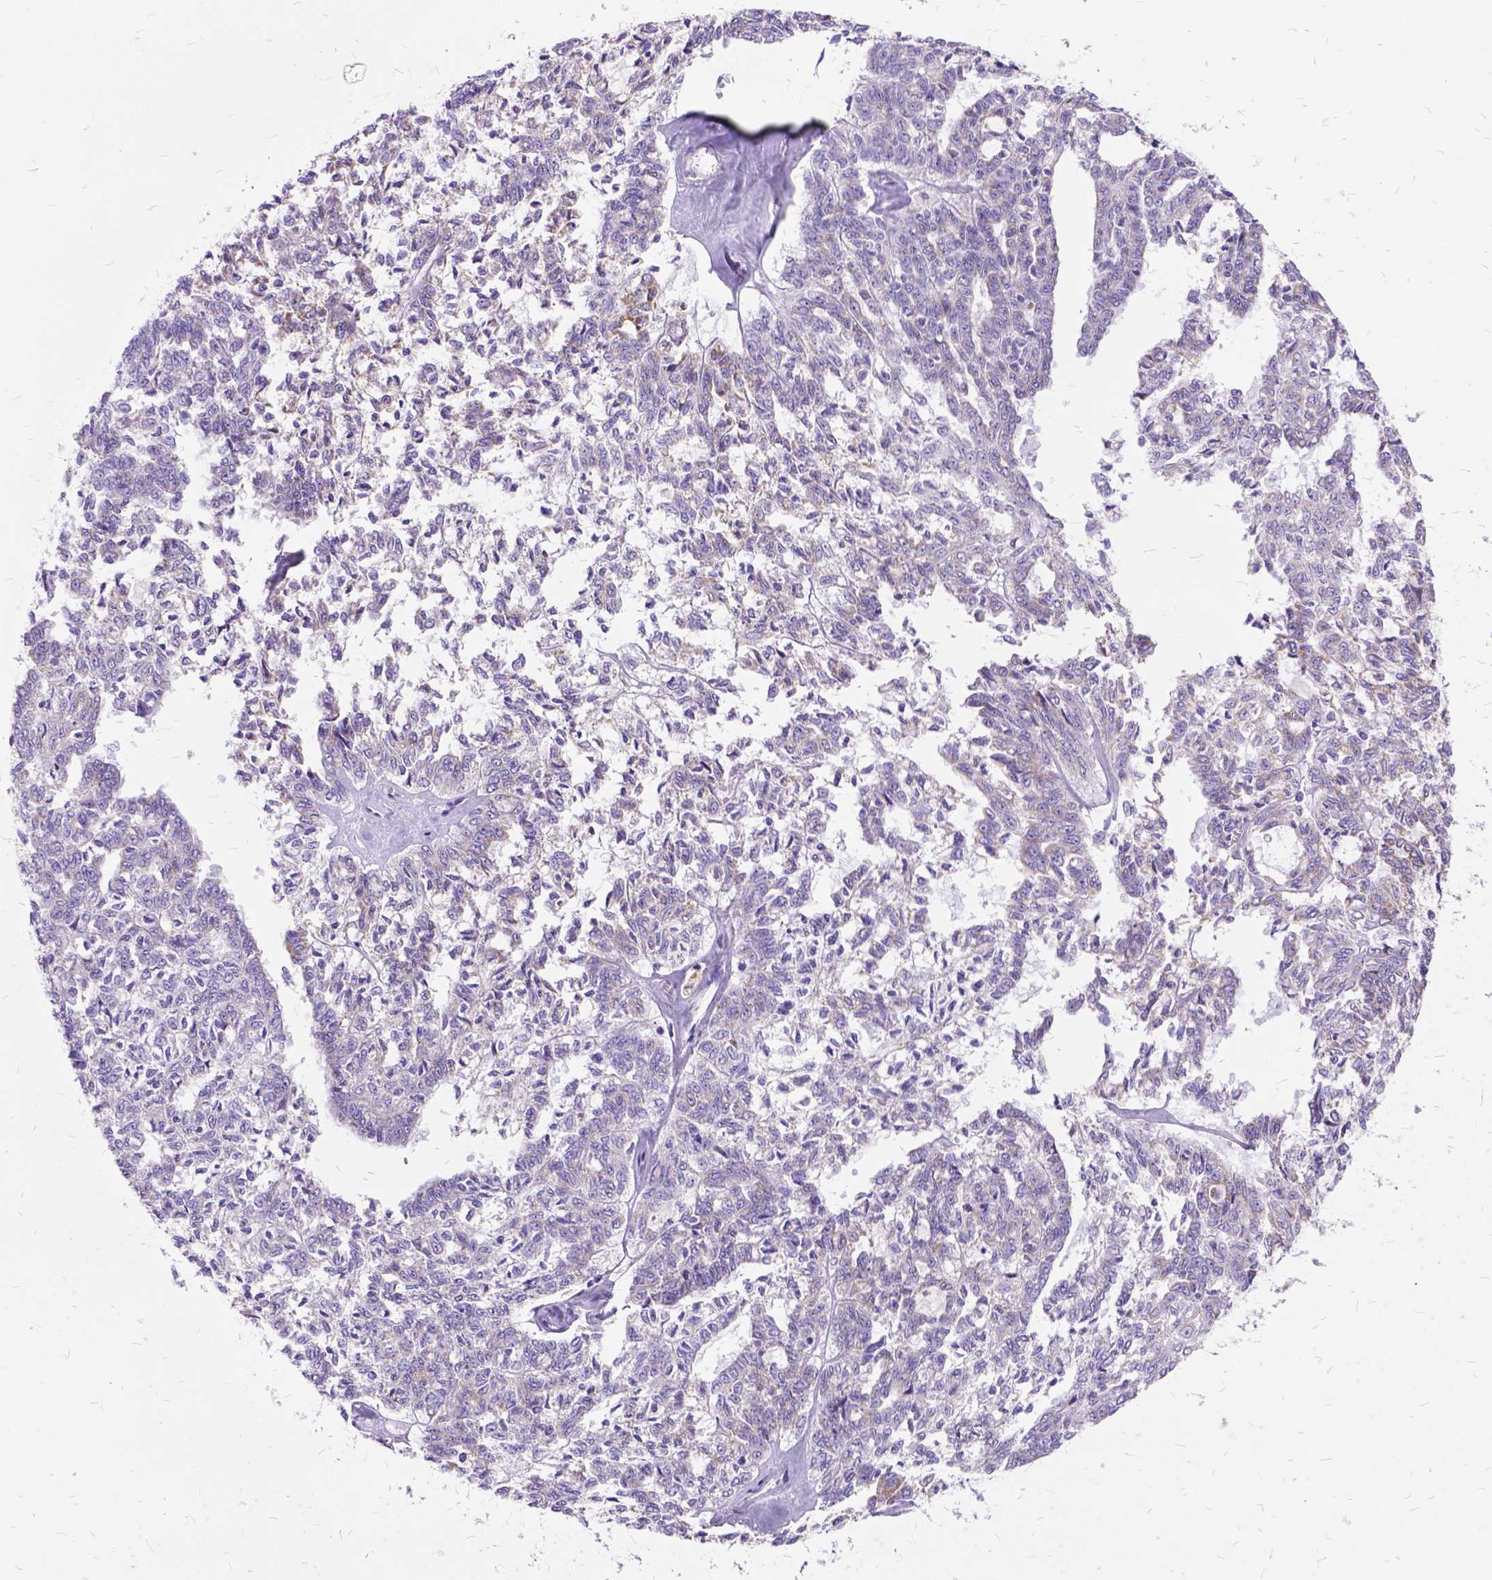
{"staining": {"intensity": "negative", "quantity": "none", "location": "none"}, "tissue": "ovarian cancer", "cell_type": "Tumor cells", "image_type": "cancer", "snomed": [{"axis": "morphology", "description": "Cystadenocarcinoma, serous, NOS"}, {"axis": "topography", "description": "Ovary"}], "caption": "This photomicrograph is of ovarian cancer stained with immunohistochemistry (IHC) to label a protein in brown with the nuclei are counter-stained blue. There is no expression in tumor cells.", "gene": "CTAG2", "patient": {"sex": "female", "age": 71}}